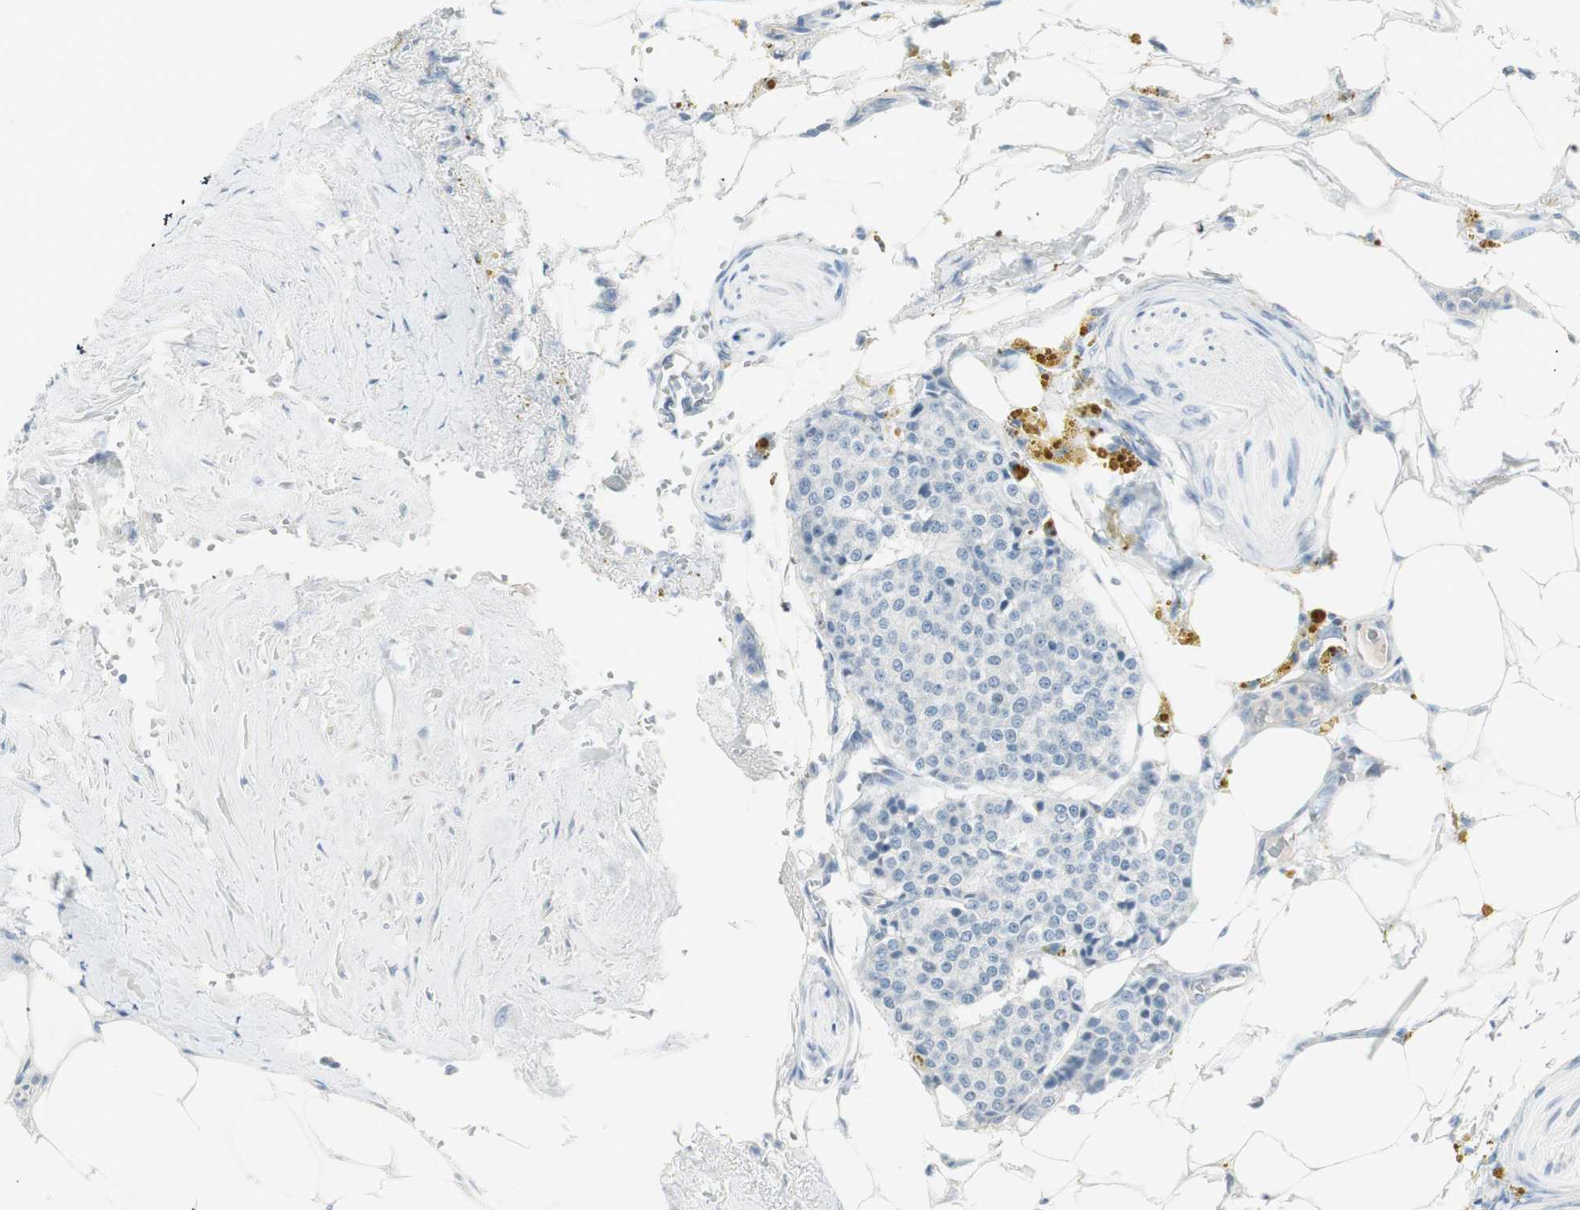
{"staining": {"intensity": "negative", "quantity": "none", "location": "none"}, "tissue": "carcinoid", "cell_type": "Tumor cells", "image_type": "cancer", "snomed": [{"axis": "morphology", "description": "Carcinoid, malignant, NOS"}, {"axis": "topography", "description": "Colon"}], "caption": "A photomicrograph of human carcinoid is negative for staining in tumor cells. The staining is performed using DAB brown chromogen with nuclei counter-stained in using hematoxylin.", "gene": "ITLN2", "patient": {"sex": "female", "age": 61}}